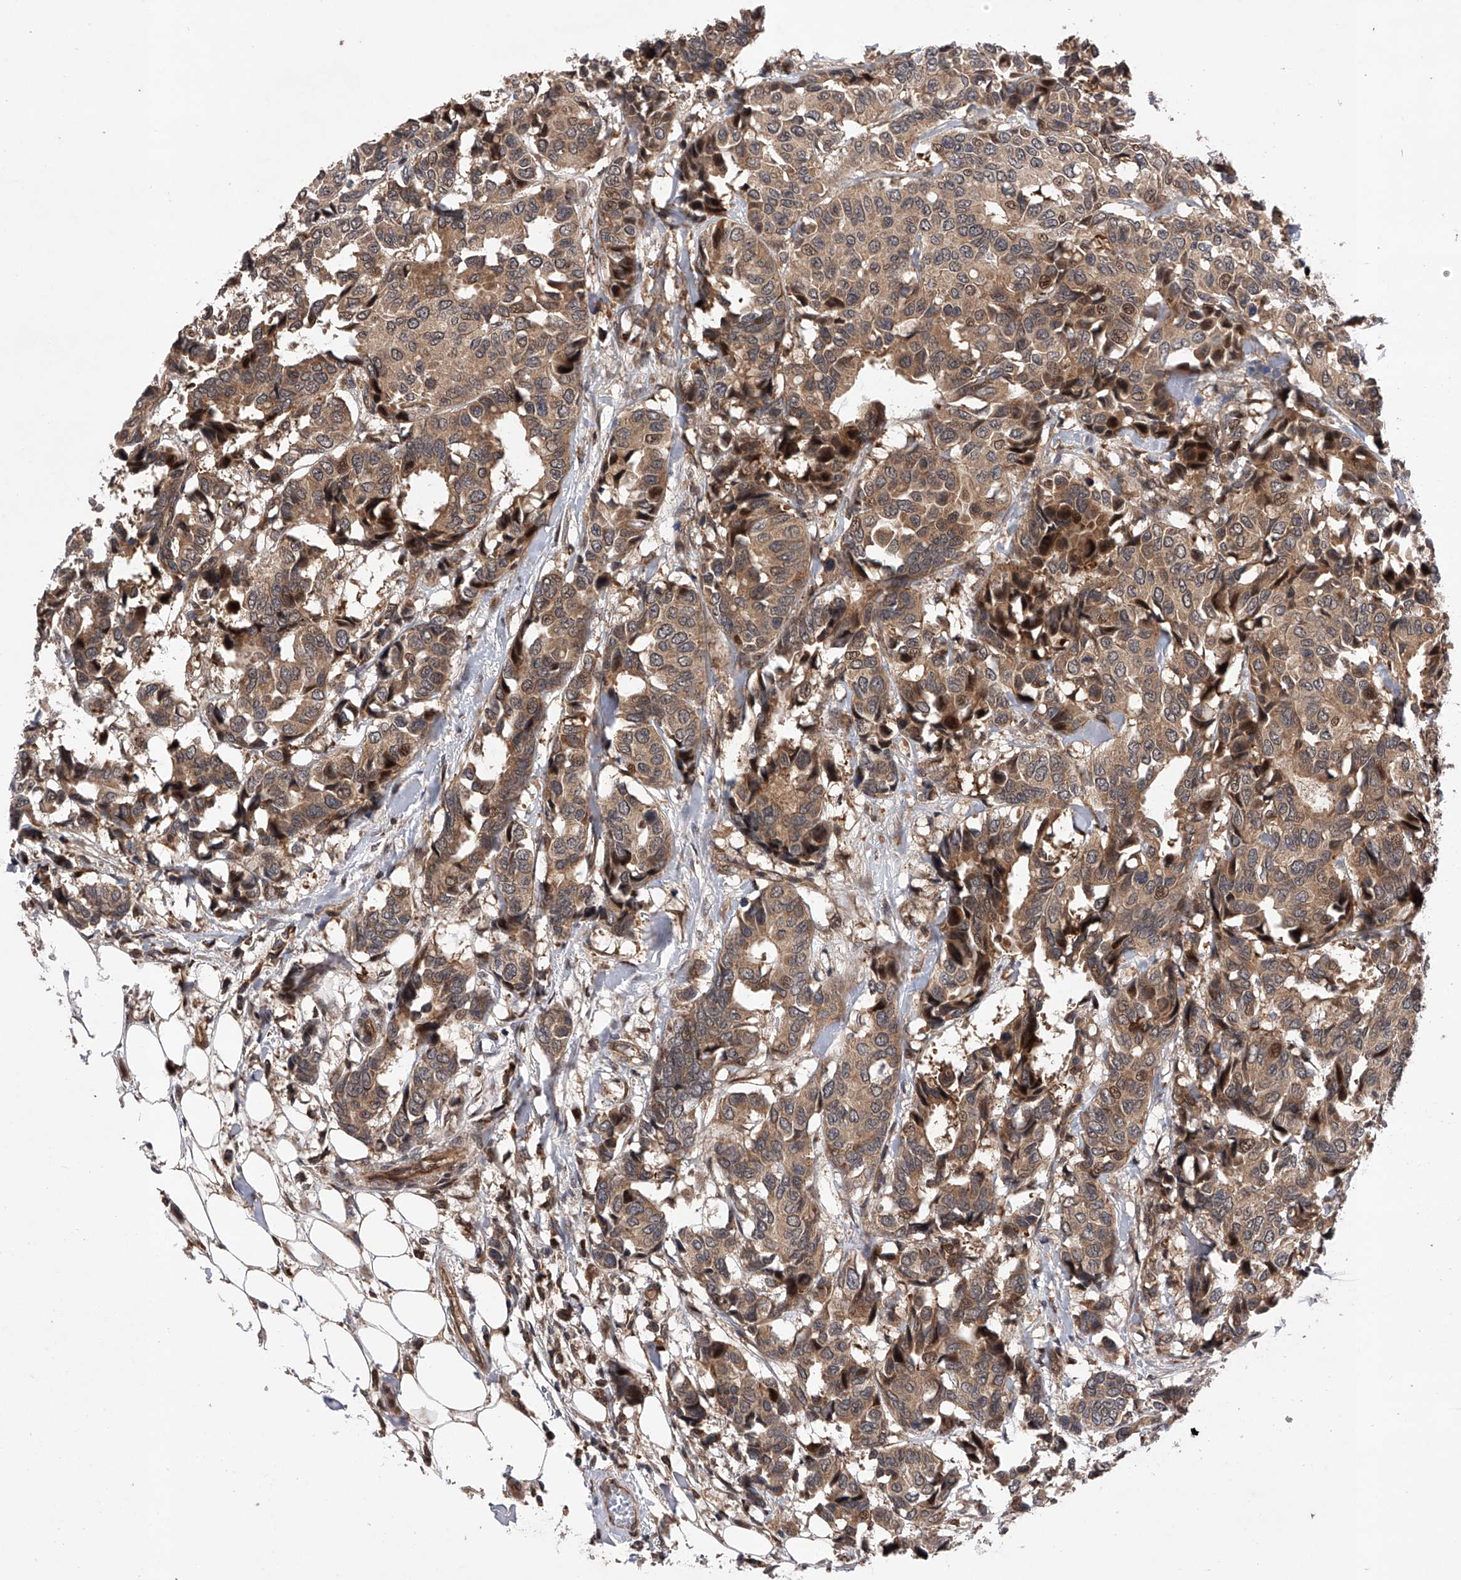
{"staining": {"intensity": "moderate", "quantity": ">75%", "location": "cytoplasmic/membranous"}, "tissue": "breast cancer", "cell_type": "Tumor cells", "image_type": "cancer", "snomed": [{"axis": "morphology", "description": "Duct carcinoma"}, {"axis": "topography", "description": "Breast"}], "caption": "IHC staining of breast cancer, which displays medium levels of moderate cytoplasmic/membranous positivity in about >75% of tumor cells indicating moderate cytoplasmic/membranous protein expression. The staining was performed using DAB (3,3'-diaminobenzidine) (brown) for protein detection and nuclei were counterstained in hematoxylin (blue).", "gene": "MAP3K11", "patient": {"sex": "female", "age": 87}}